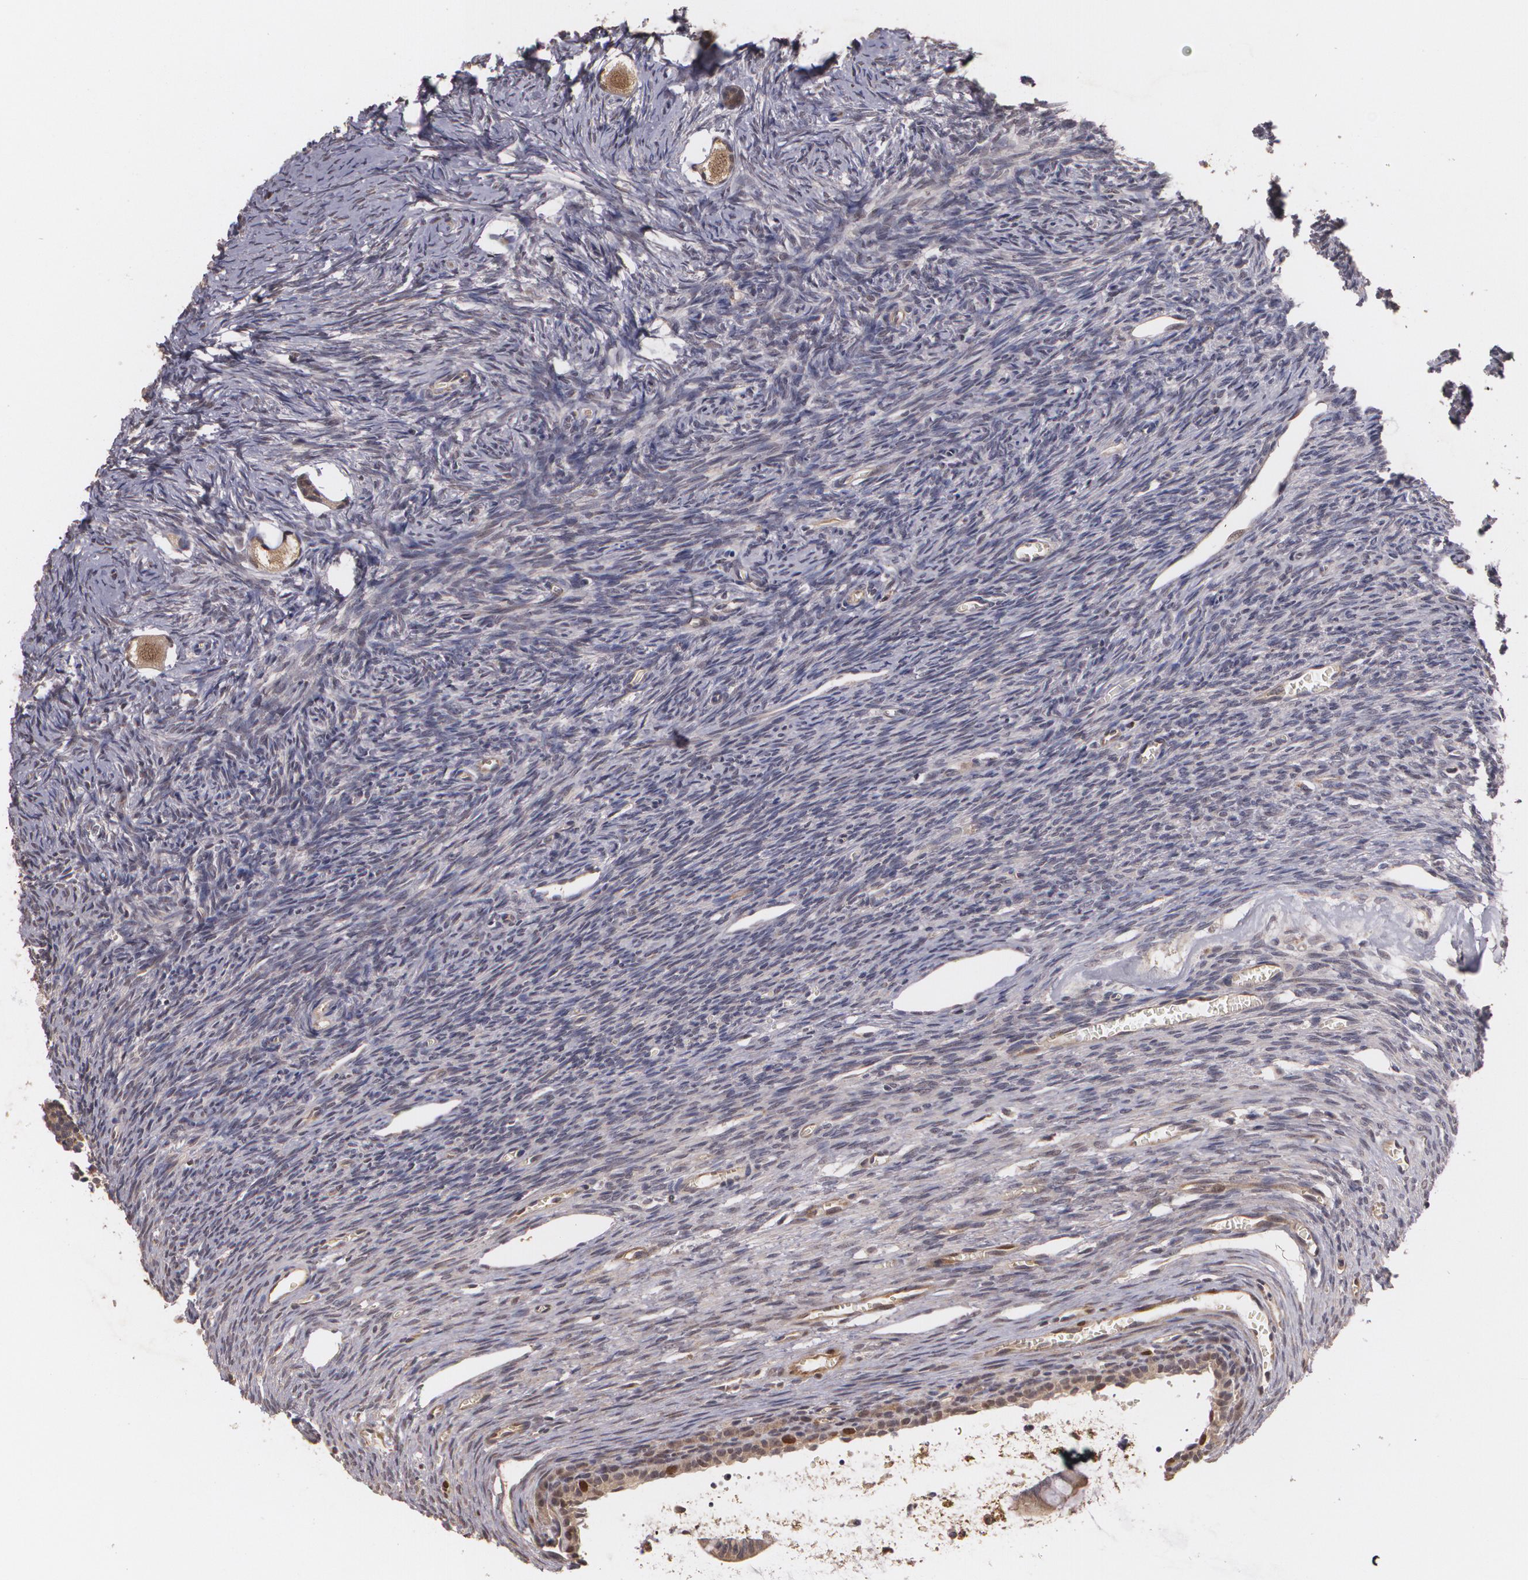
{"staining": {"intensity": "moderate", "quantity": "25%-75%", "location": "cytoplasmic/membranous,nuclear"}, "tissue": "ovary", "cell_type": "Follicle cells", "image_type": "normal", "snomed": [{"axis": "morphology", "description": "Normal tissue, NOS"}, {"axis": "topography", "description": "Ovary"}], "caption": "IHC staining of normal ovary, which reveals medium levels of moderate cytoplasmic/membranous,nuclear expression in approximately 25%-75% of follicle cells indicating moderate cytoplasmic/membranous,nuclear protein positivity. The staining was performed using DAB (brown) for protein detection and nuclei were counterstained in hematoxylin (blue).", "gene": "BRCA1", "patient": {"sex": "female", "age": 27}}